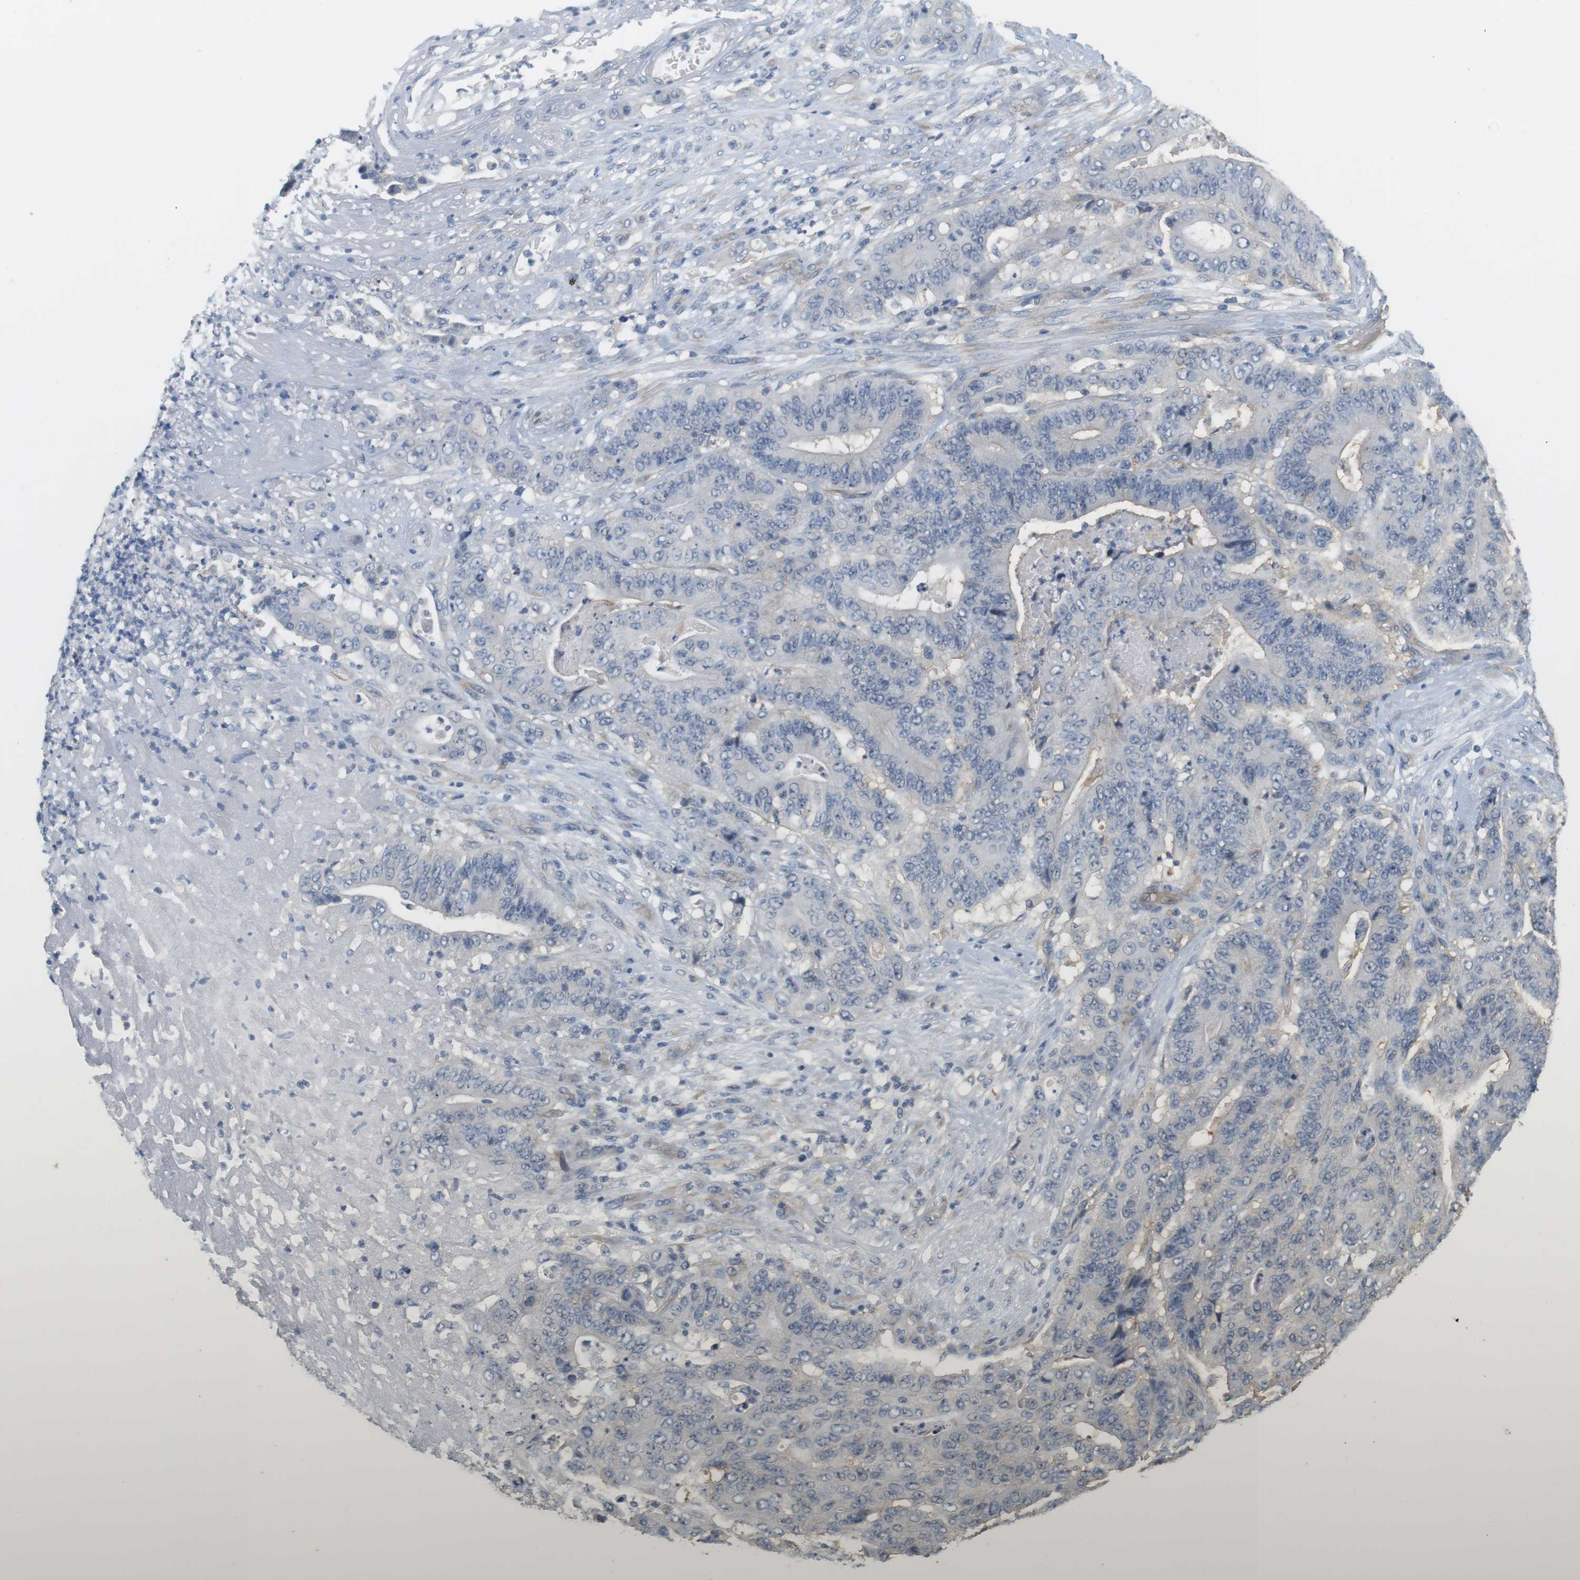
{"staining": {"intensity": "negative", "quantity": "none", "location": "none"}, "tissue": "stomach cancer", "cell_type": "Tumor cells", "image_type": "cancer", "snomed": [{"axis": "morphology", "description": "Adenocarcinoma, NOS"}, {"axis": "topography", "description": "Stomach"}], "caption": "This is an IHC histopathology image of human stomach cancer (adenocarcinoma). There is no staining in tumor cells.", "gene": "OSR1", "patient": {"sex": "female", "age": 73}}